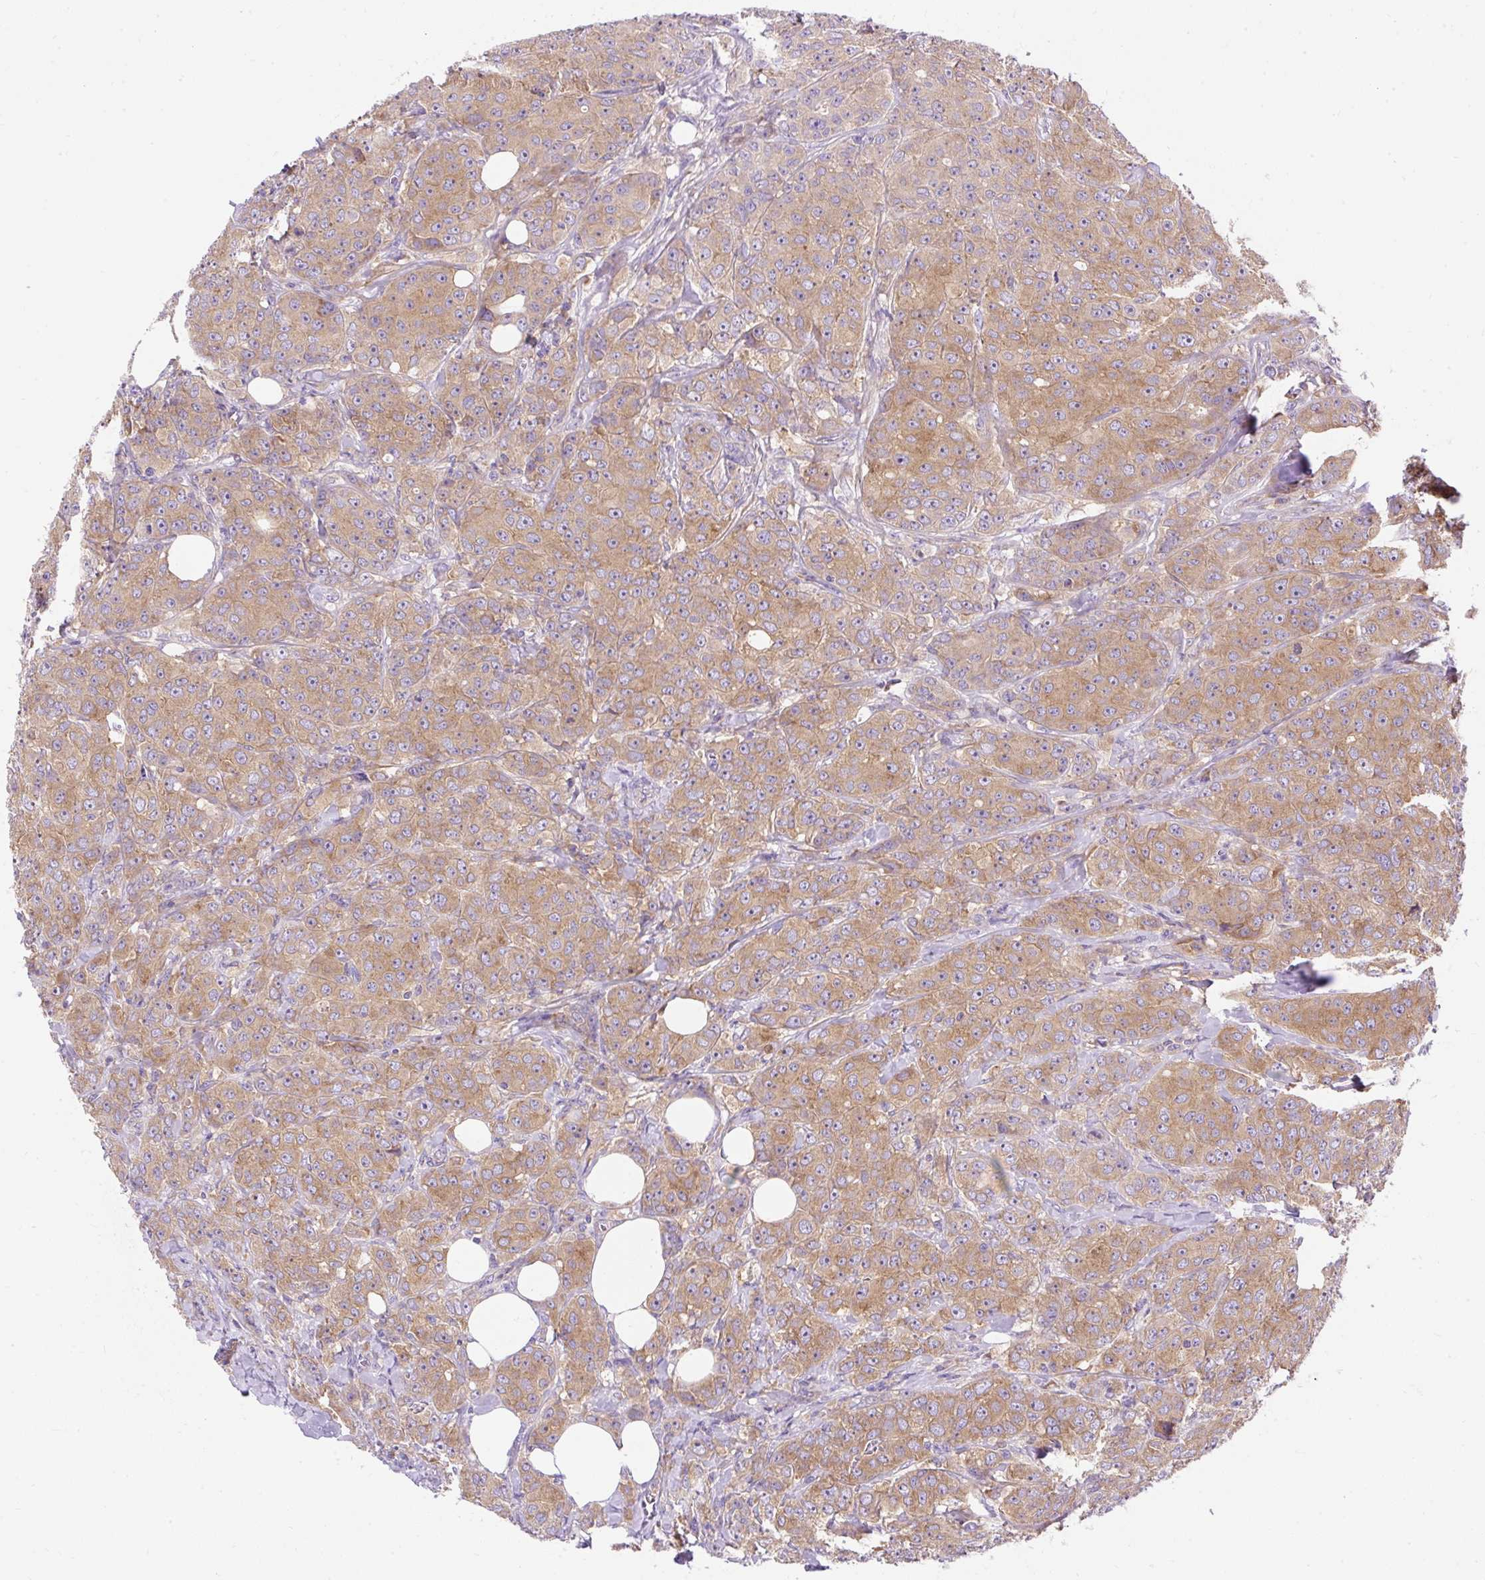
{"staining": {"intensity": "moderate", "quantity": ">75%", "location": "cytoplasmic/membranous"}, "tissue": "breast cancer", "cell_type": "Tumor cells", "image_type": "cancer", "snomed": [{"axis": "morphology", "description": "Duct carcinoma"}, {"axis": "topography", "description": "Breast"}], "caption": "Immunohistochemistry (IHC) histopathology image of neoplastic tissue: breast invasive ductal carcinoma stained using immunohistochemistry demonstrates medium levels of moderate protein expression localized specifically in the cytoplasmic/membranous of tumor cells, appearing as a cytoplasmic/membranous brown color.", "gene": "OR4K15", "patient": {"sex": "female", "age": 43}}